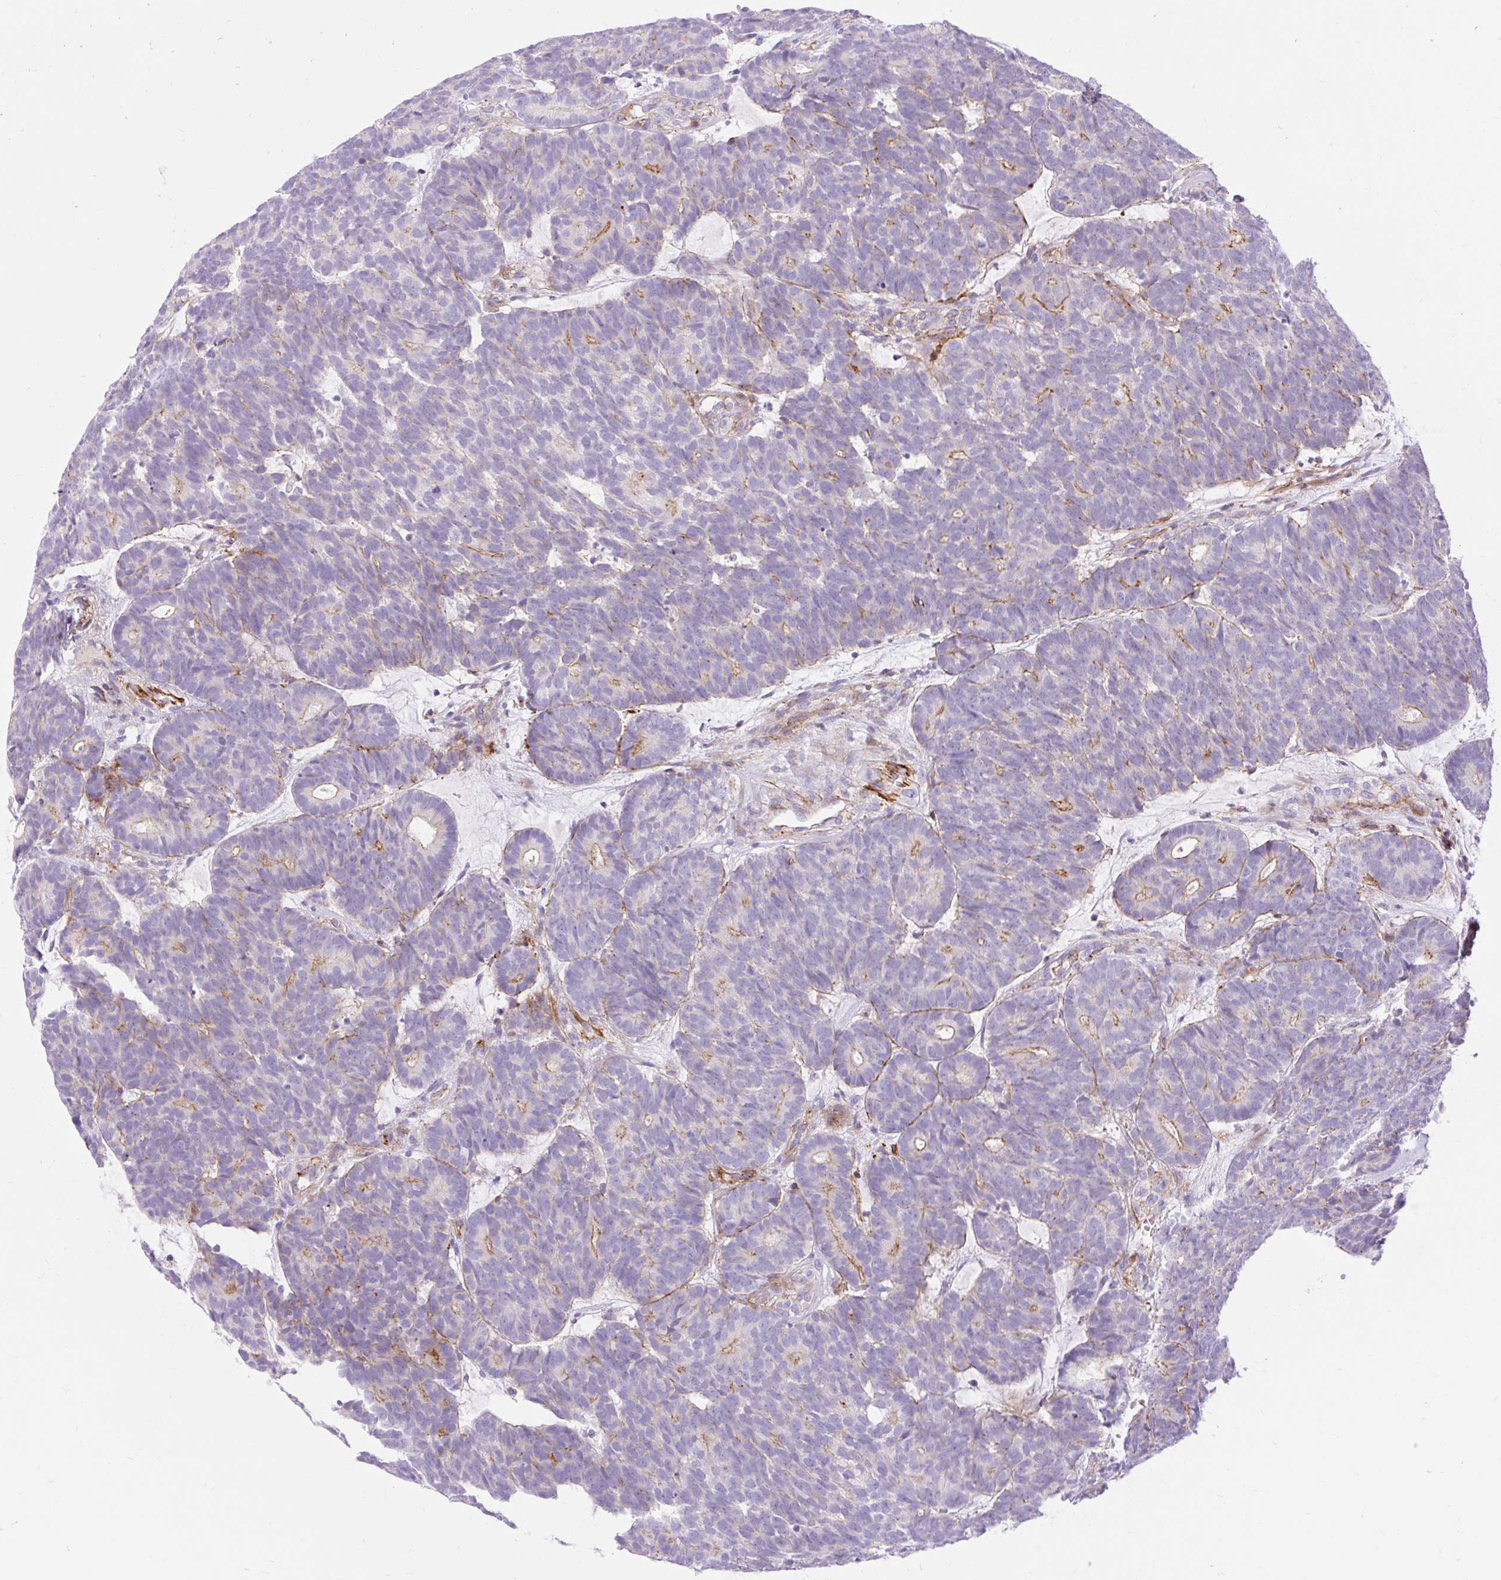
{"staining": {"intensity": "moderate", "quantity": "<25%", "location": "cytoplasmic/membranous"}, "tissue": "head and neck cancer", "cell_type": "Tumor cells", "image_type": "cancer", "snomed": [{"axis": "morphology", "description": "Adenocarcinoma, NOS"}, {"axis": "topography", "description": "Head-Neck"}], "caption": "Brown immunohistochemical staining in head and neck cancer (adenocarcinoma) exhibits moderate cytoplasmic/membranous staining in about <25% of tumor cells.", "gene": "CORO7-PAM16", "patient": {"sex": "female", "age": 81}}